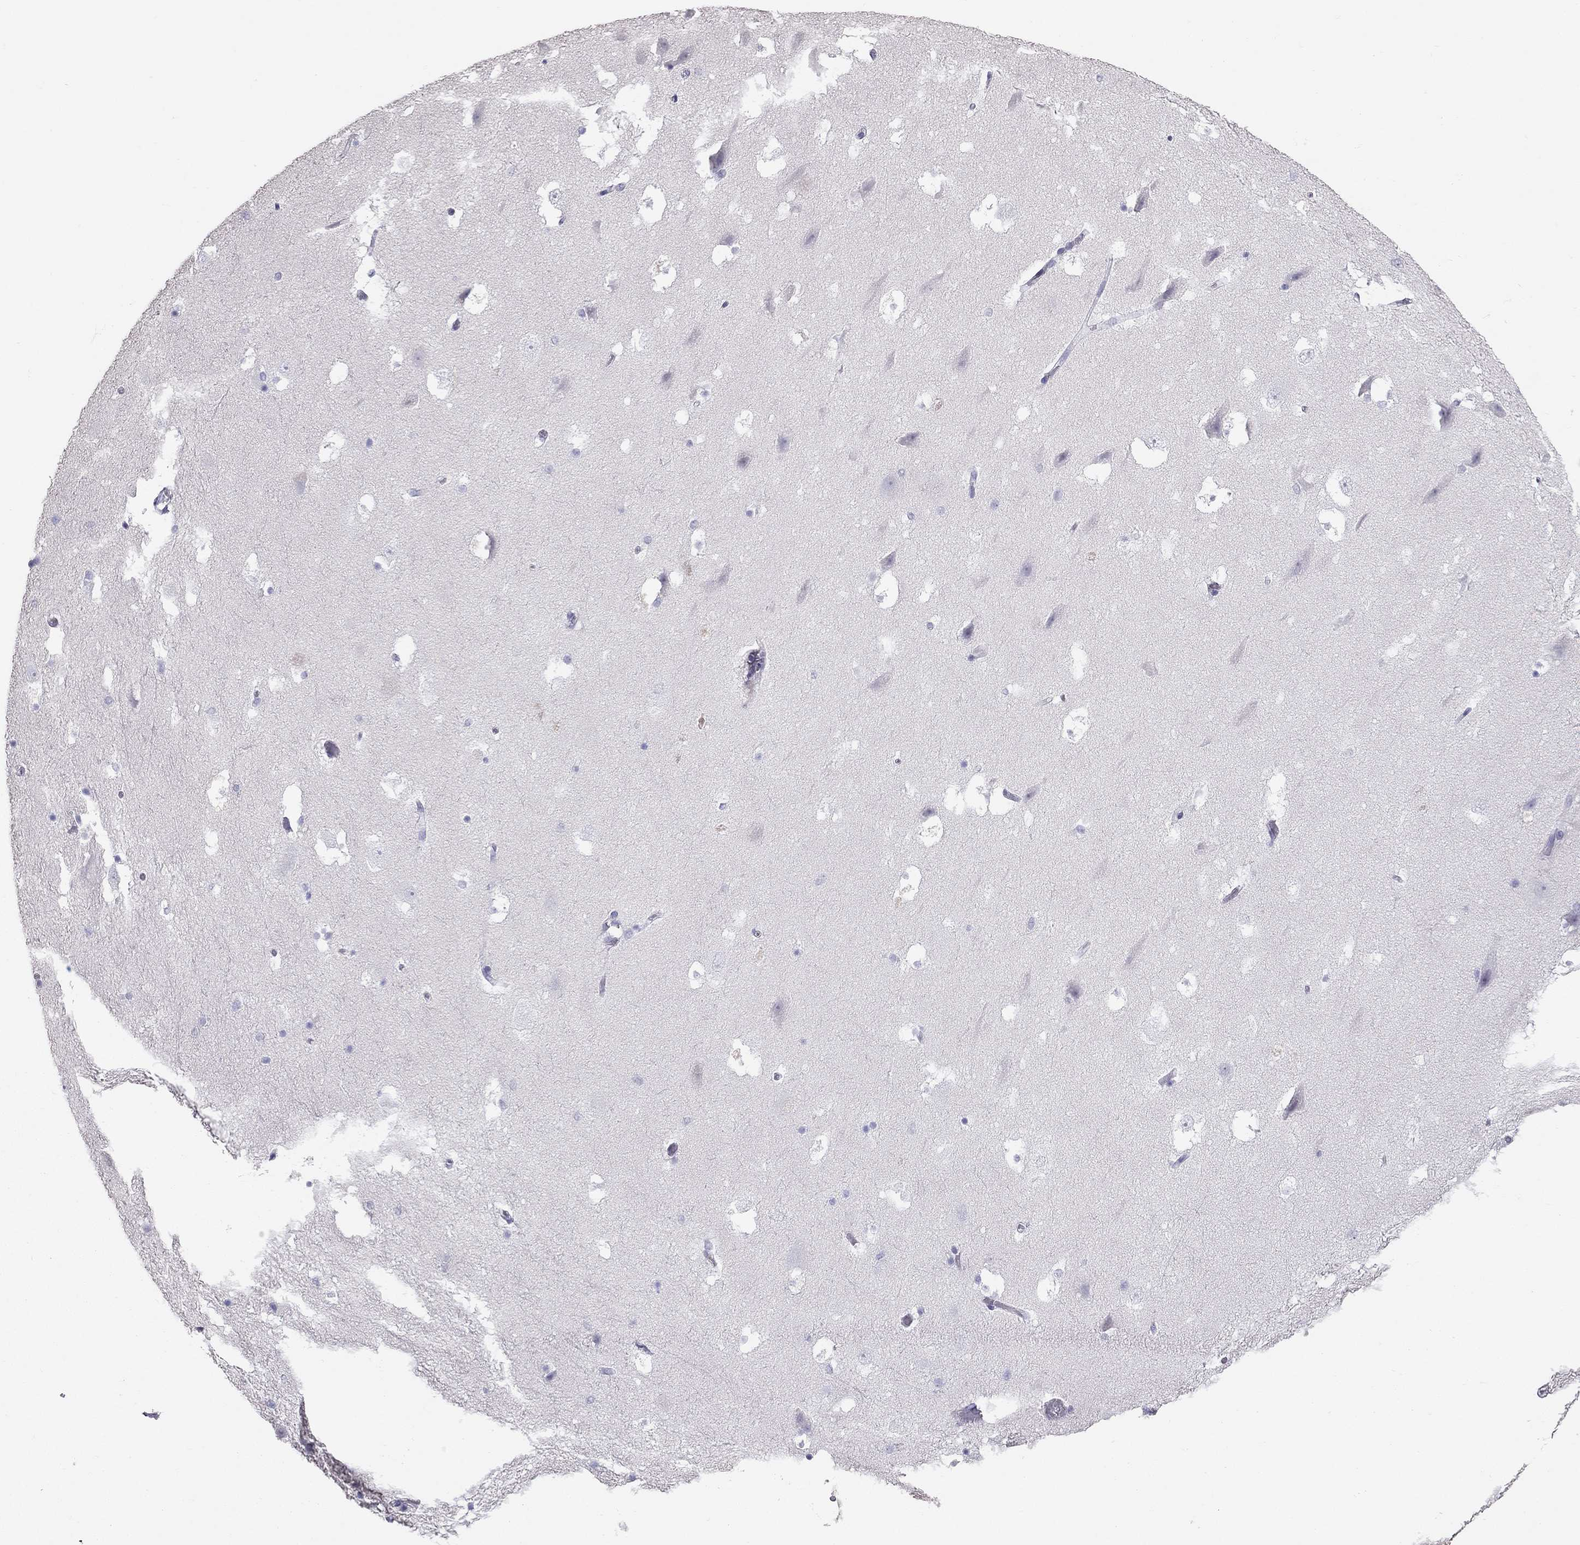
{"staining": {"intensity": "negative", "quantity": "none", "location": "none"}, "tissue": "hippocampus", "cell_type": "Glial cells", "image_type": "normal", "snomed": [{"axis": "morphology", "description": "Normal tissue, NOS"}, {"axis": "topography", "description": "Hippocampus"}], "caption": "This is an immunohistochemistry image of benign human hippocampus. There is no expression in glial cells.", "gene": "IL17REL", "patient": {"sex": "male", "age": 51}}